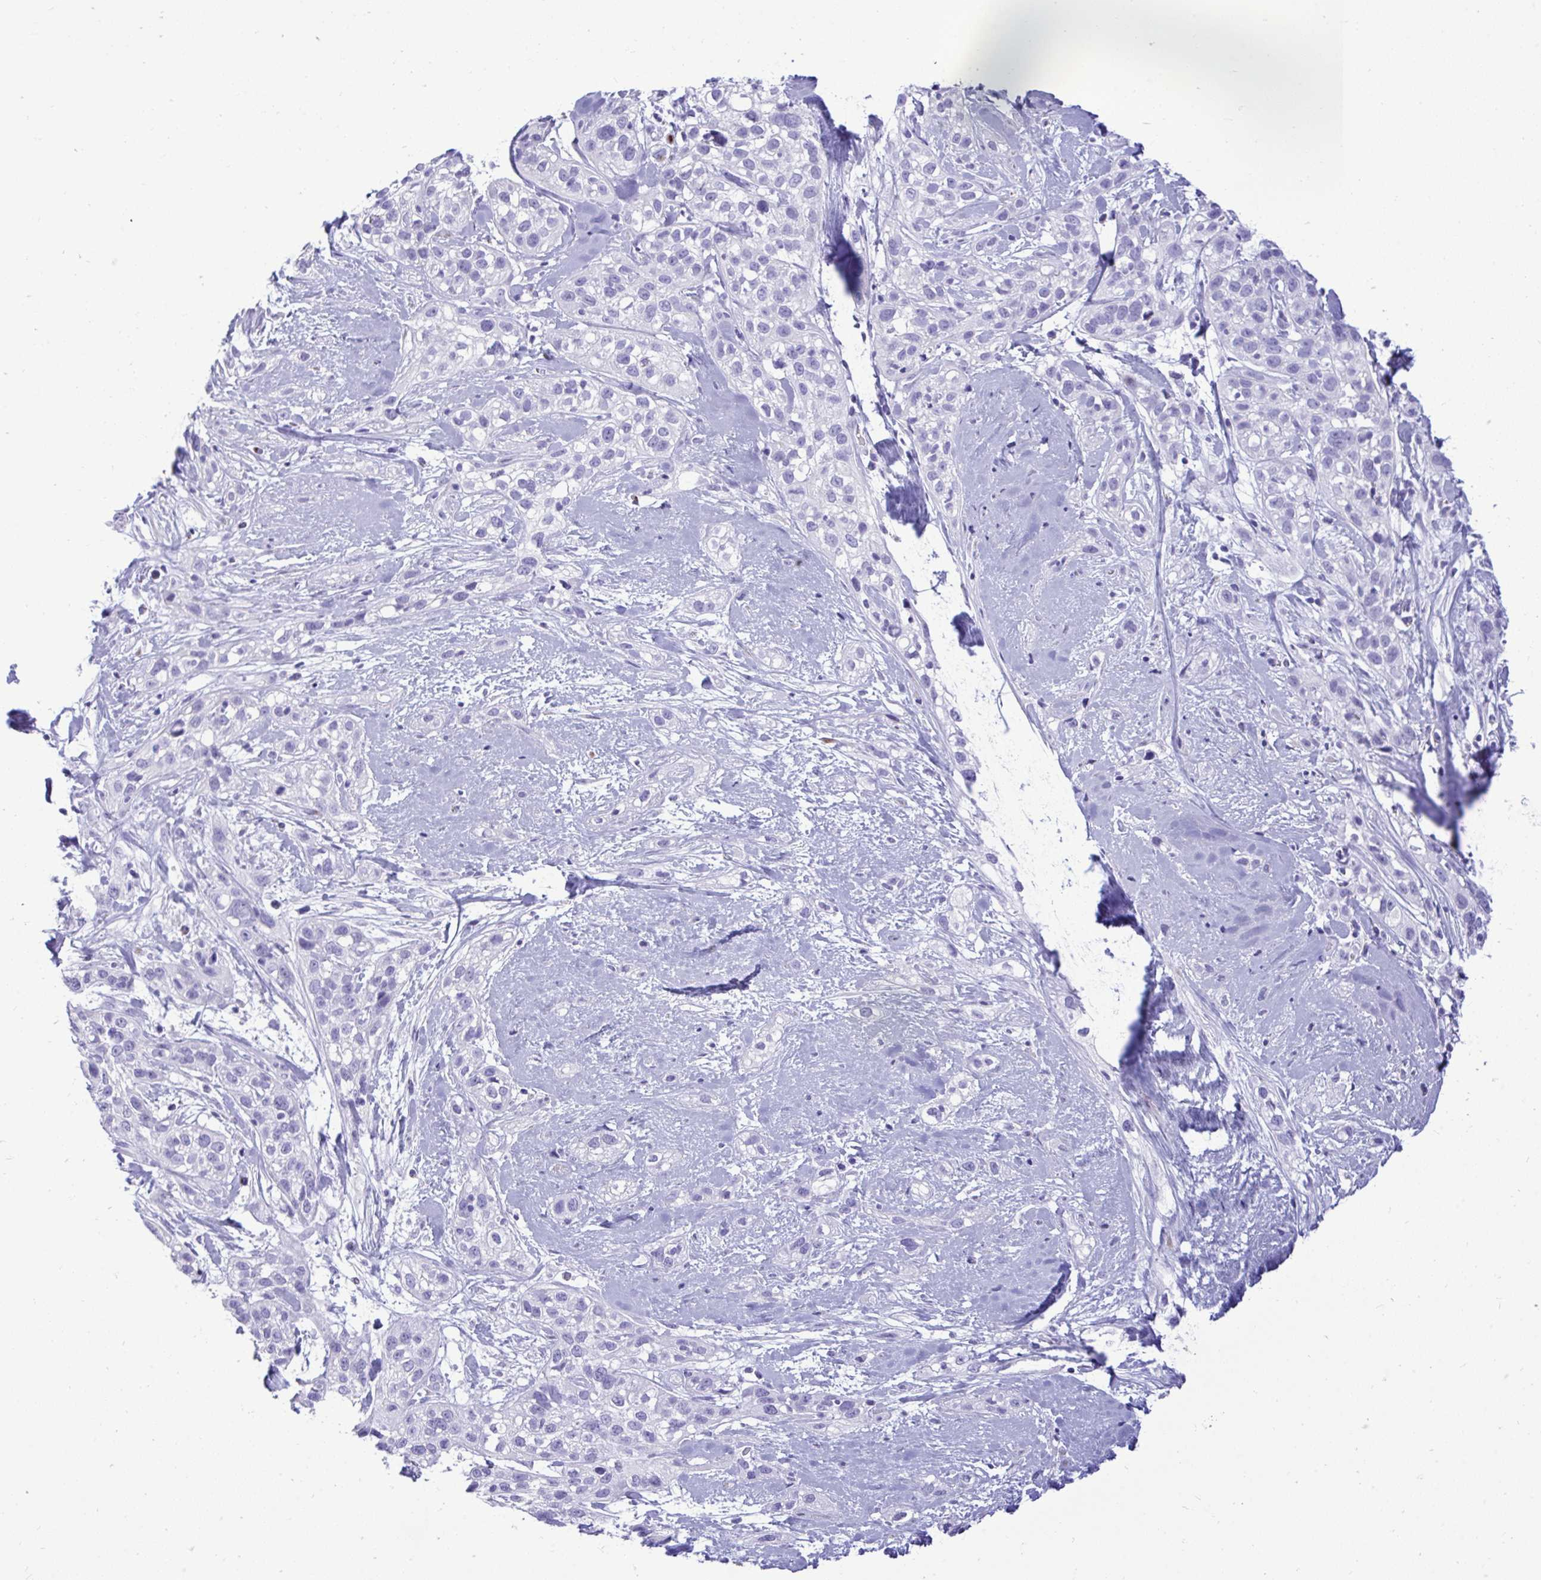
{"staining": {"intensity": "negative", "quantity": "none", "location": "none"}, "tissue": "skin cancer", "cell_type": "Tumor cells", "image_type": "cancer", "snomed": [{"axis": "morphology", "description": "Squamous cell carcinoma, NOS"}, {"axis": "topography", "description": "Skin"}], "caption": "Skin cancer was stained to show a protein in brown. There is no significant positivity in tumor cells.", "gene": "ANKDD1B", "patient": {"sex": "male", "age": 82}}